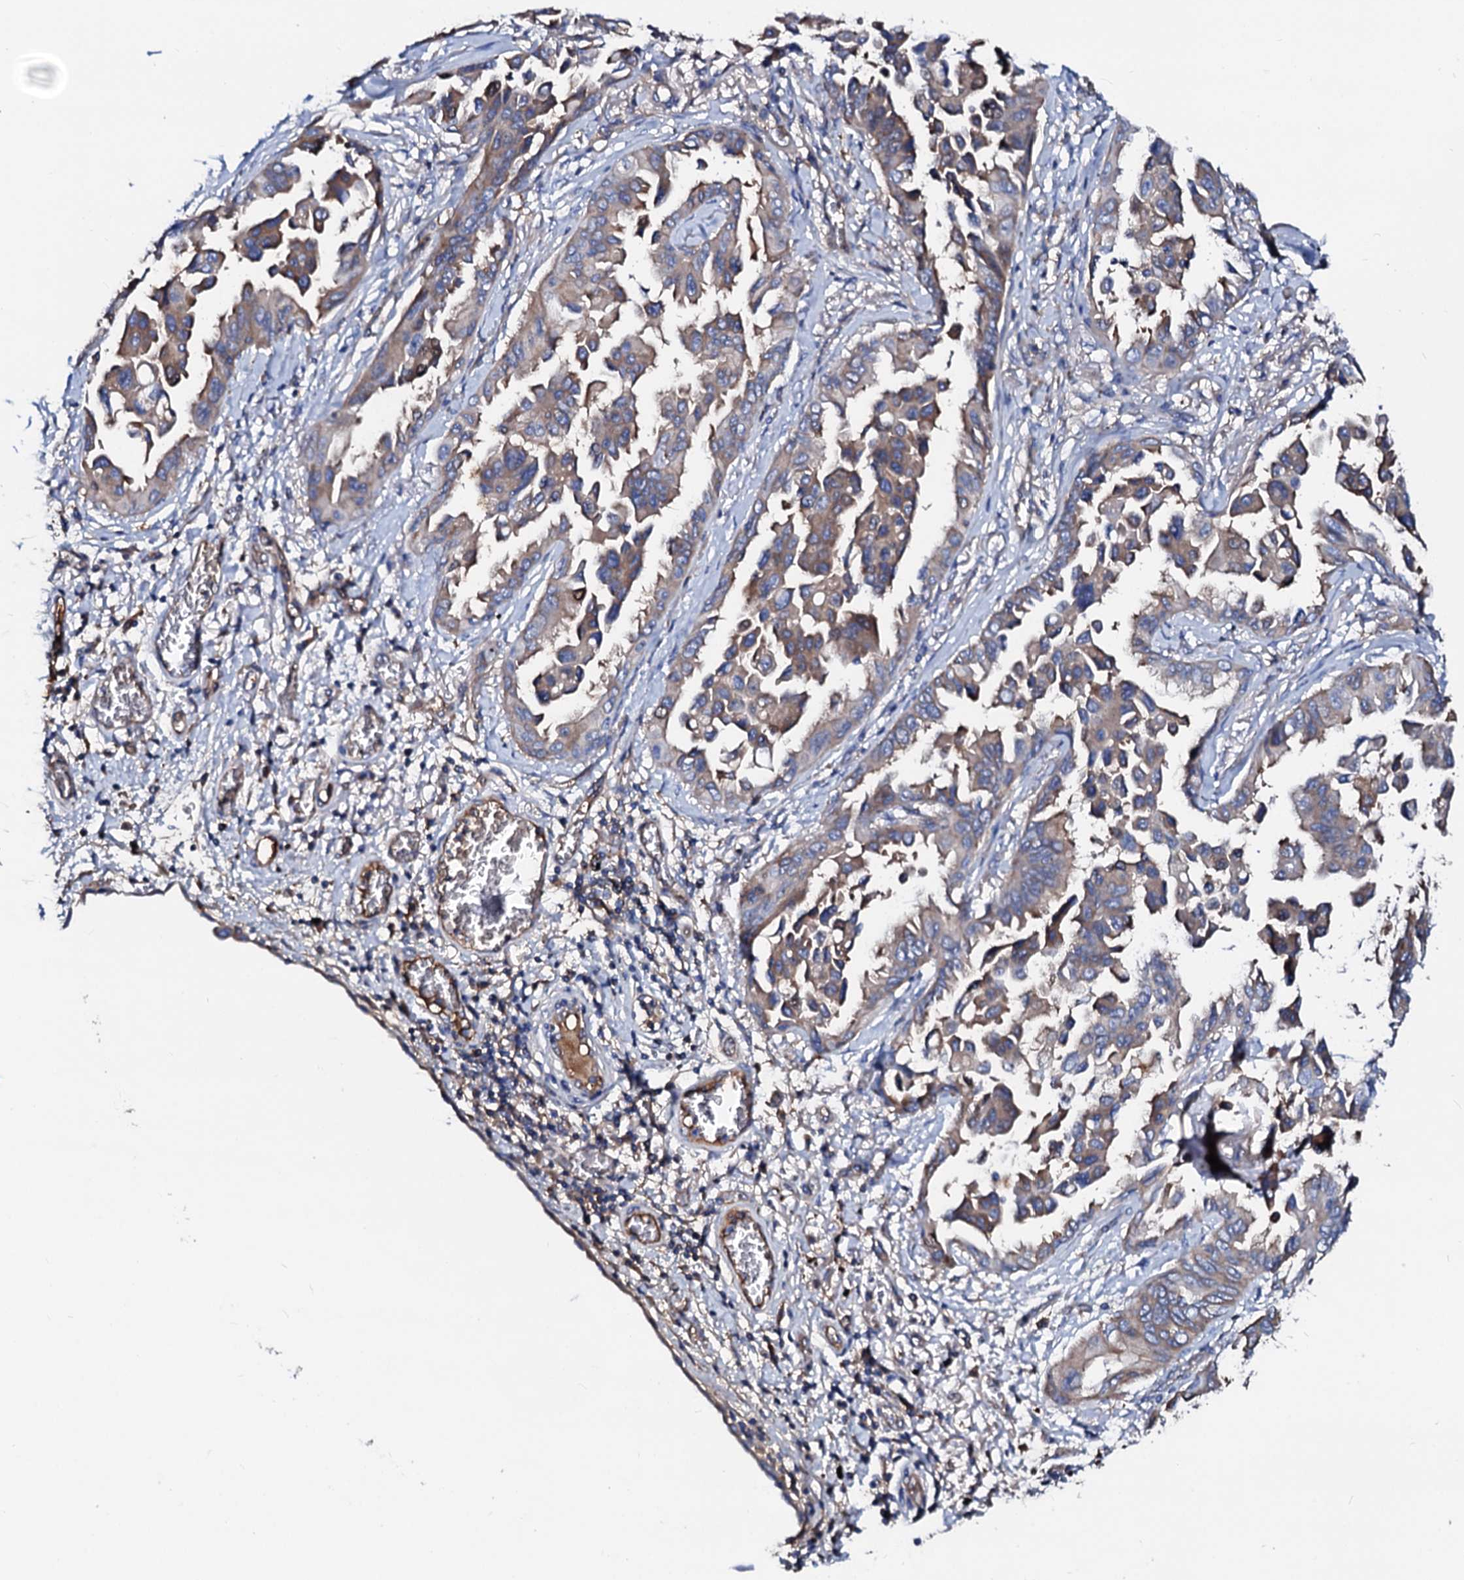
{"staining": {"intensity": "moderate", "quantity": "25%-75%", "location": "cytoplasmic/membranous"}, "tissue": "lung cancer", "cell_type": "Tumor cells", "image_type": "cancer", "snomed": [{"axis": "morphology", "description": "Adenocarcinoma, NOS"}, {"axis": "topography", "description": "Lung"}], "caption": "The immunohistochemical stain labels moderate cytoplasmic/membranous expression in tumor cells of lung cancer (adenocarcinoma) tissue.", "gene": "CSKMT", "patient": {"sex": "female", "age": 67}}